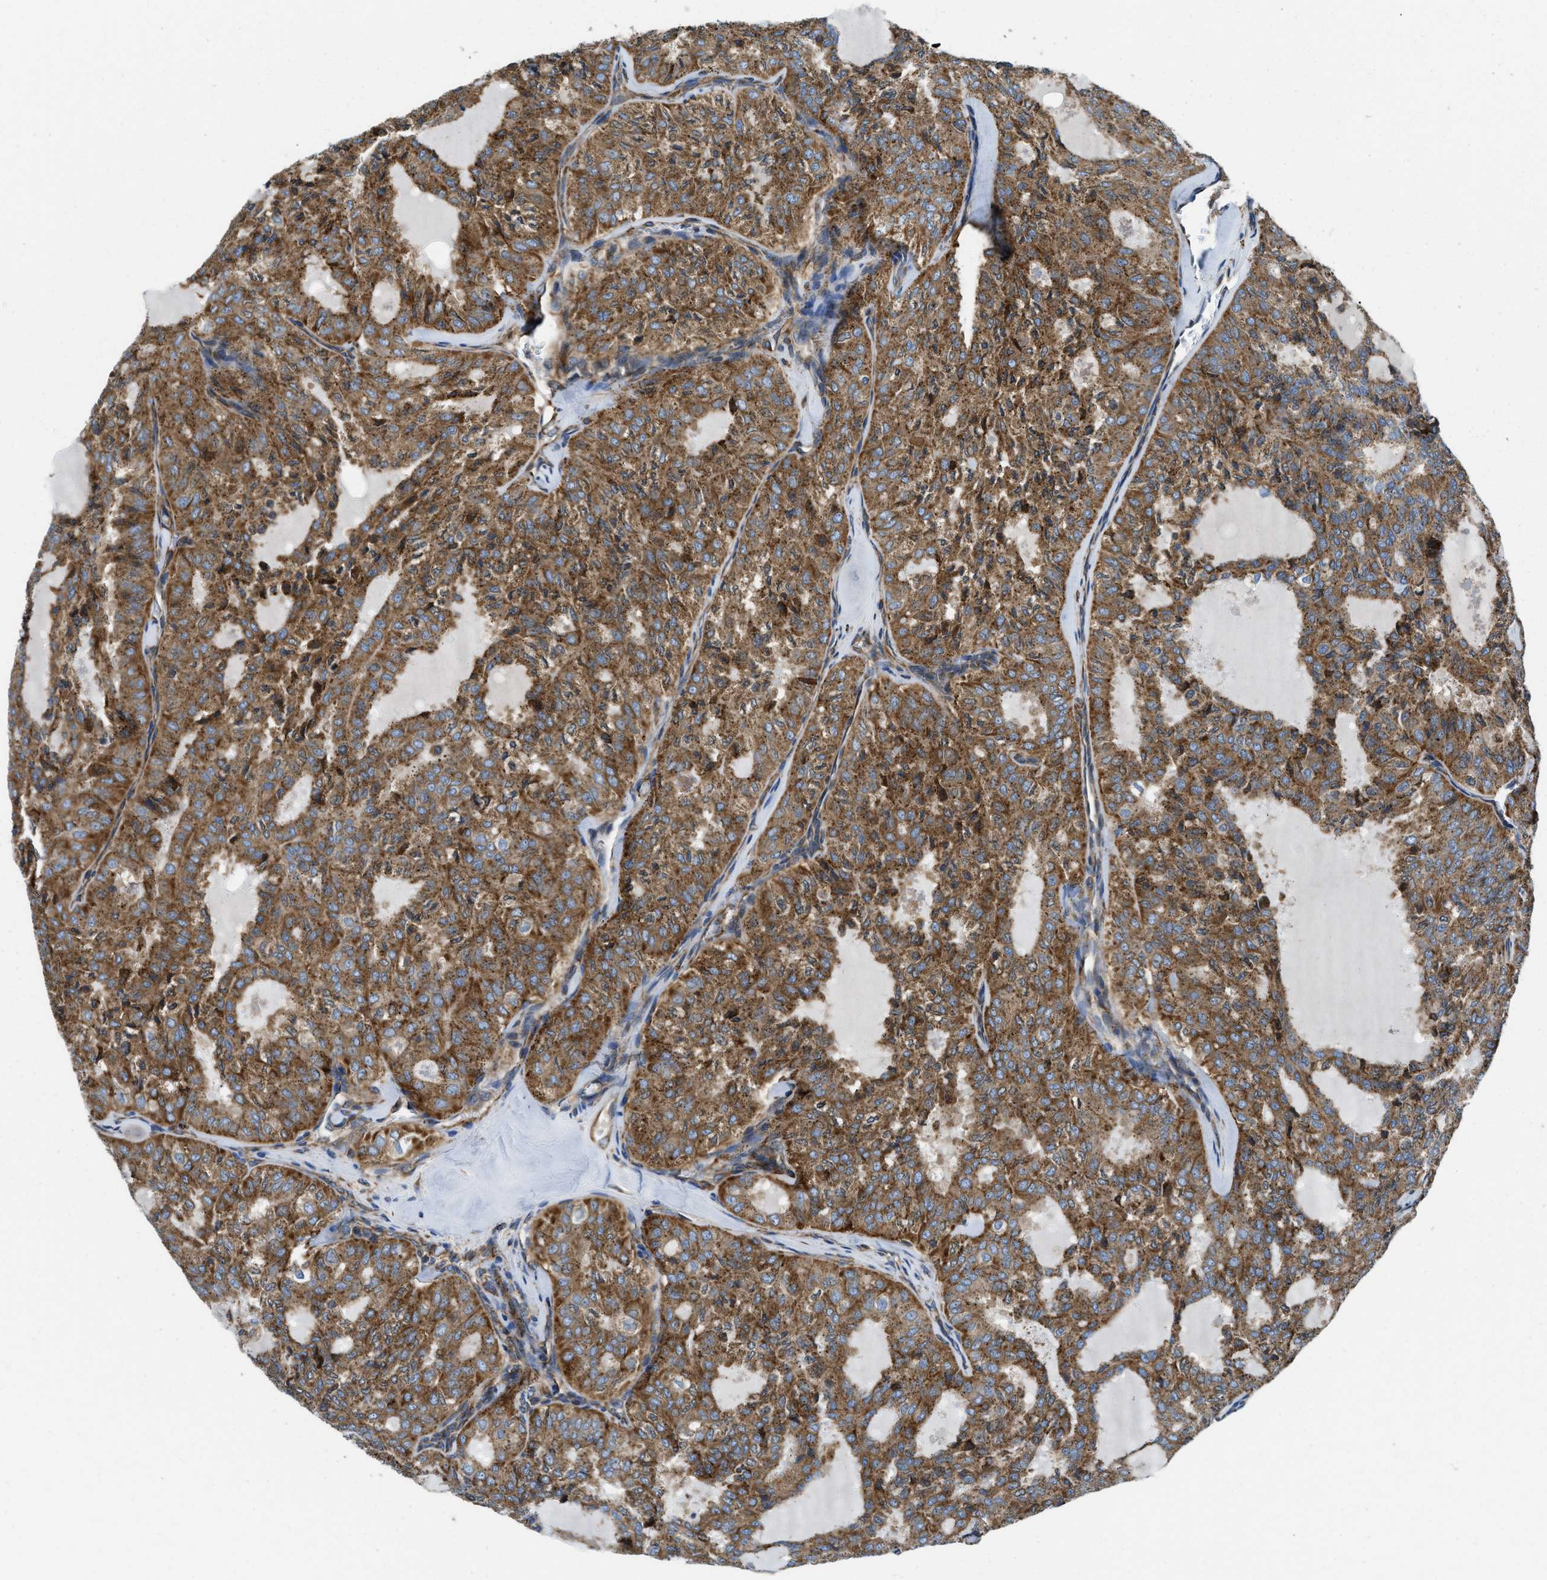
{"staining": {"intensity": "moderate", "quantity": ">75%", "location": "cytoplasmic/membranous"}, "tissue": "thyroid cancer", "cell_type": "Tumor cells", "image_type": "cancer", "snomed": [{"axis": "morphology", "description": "Follicular adenoma carcinoma, NOS"}, {"axis": "topography", "description": "Thyroid gland"}], "caption": "A brown stain shows moderate cytoplasmic/membranous expression of a protein in follicular adenoma carcinoma (thyroid) tumor cells.", "gene": "HSD17B12", "patient": {"sex": "male", "age": 75}}